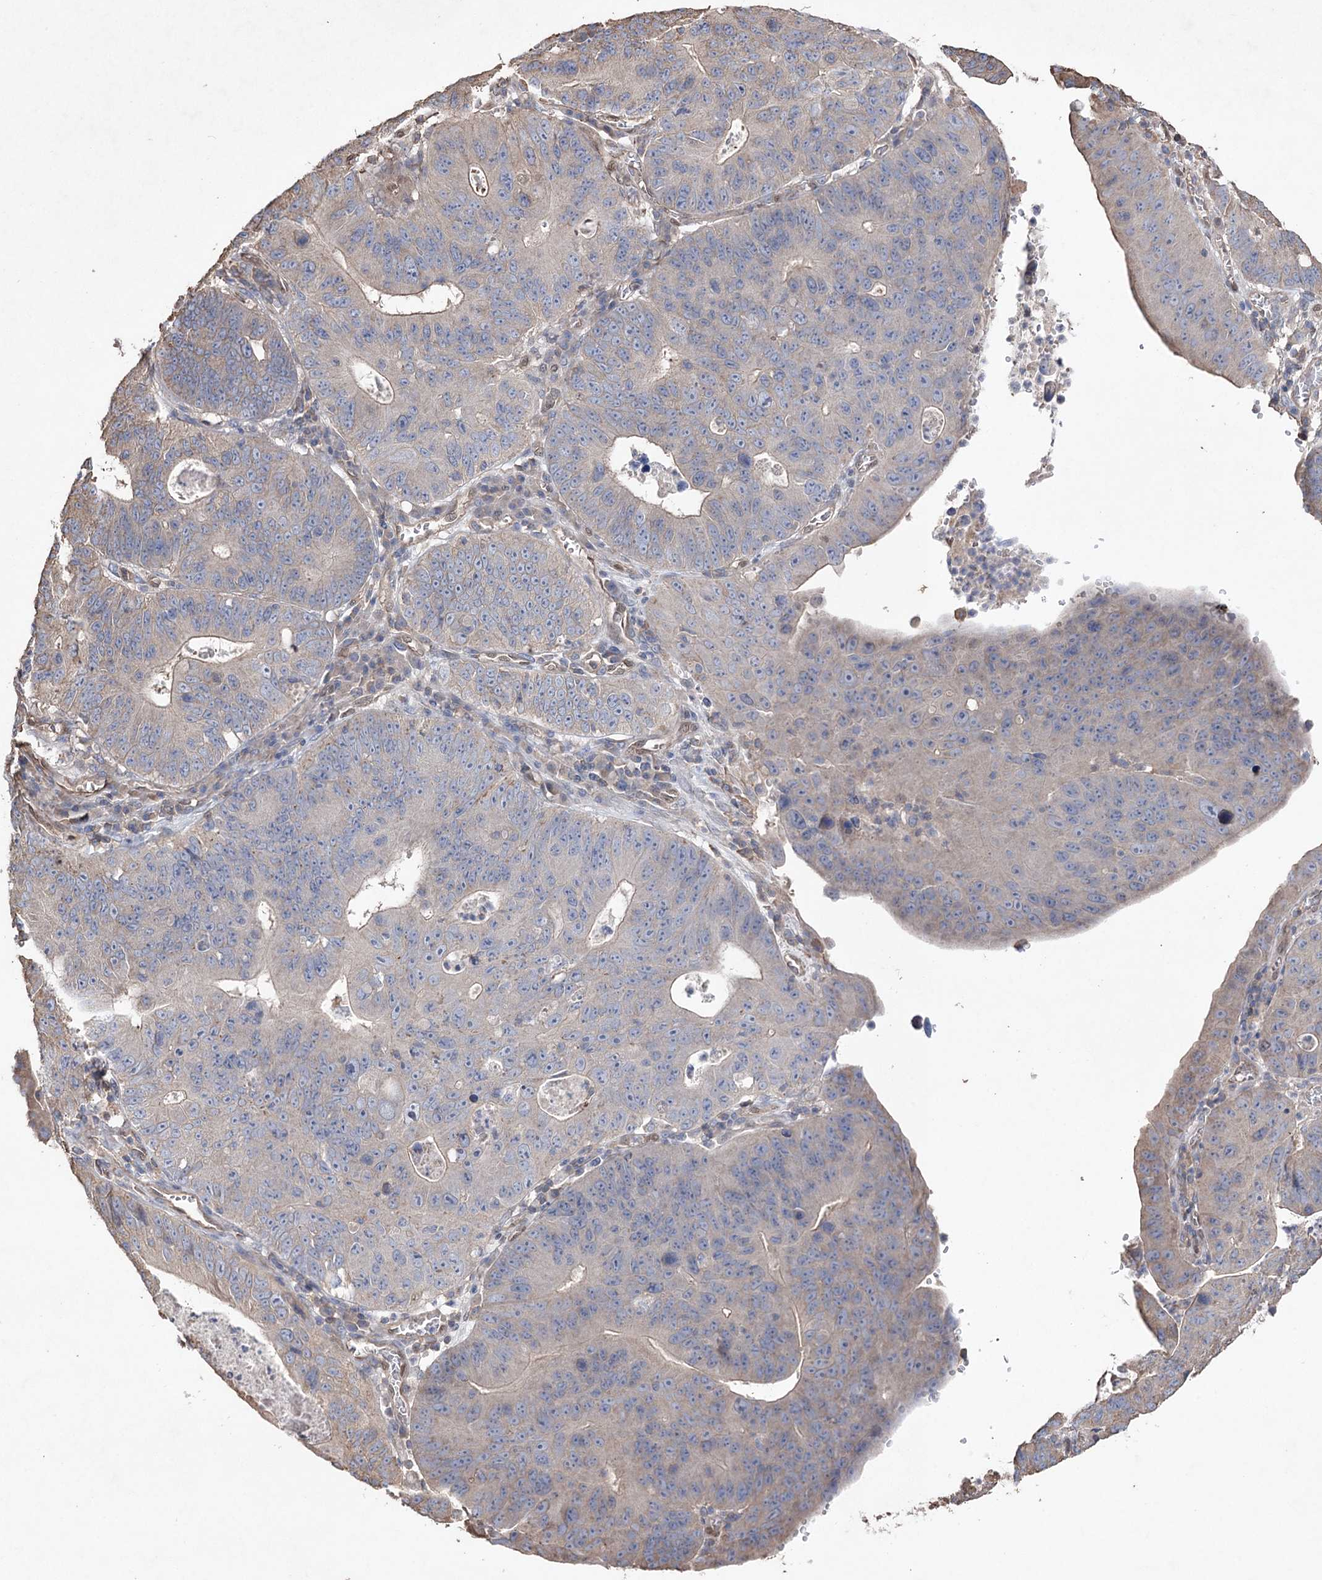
{"staining": {"intensity": "weak", "quantity": "<25%", "location": "cytoplasmic/membranous"}, "tissue": "stomach cancer", "cell_type": "Tumor cells", "image_type": "cancer", "snomed": [{"axis": "morphology", "description": "Adenocarcinoma, NOS"}, {"axis": "topography", "description": "Stomach"}], "caption": "Protein analysis of stomach cancer demonstrates no significant positivity in tumor cells.", "gene": "FAM13B", "patient": {"sex": "male", "age": 59}}